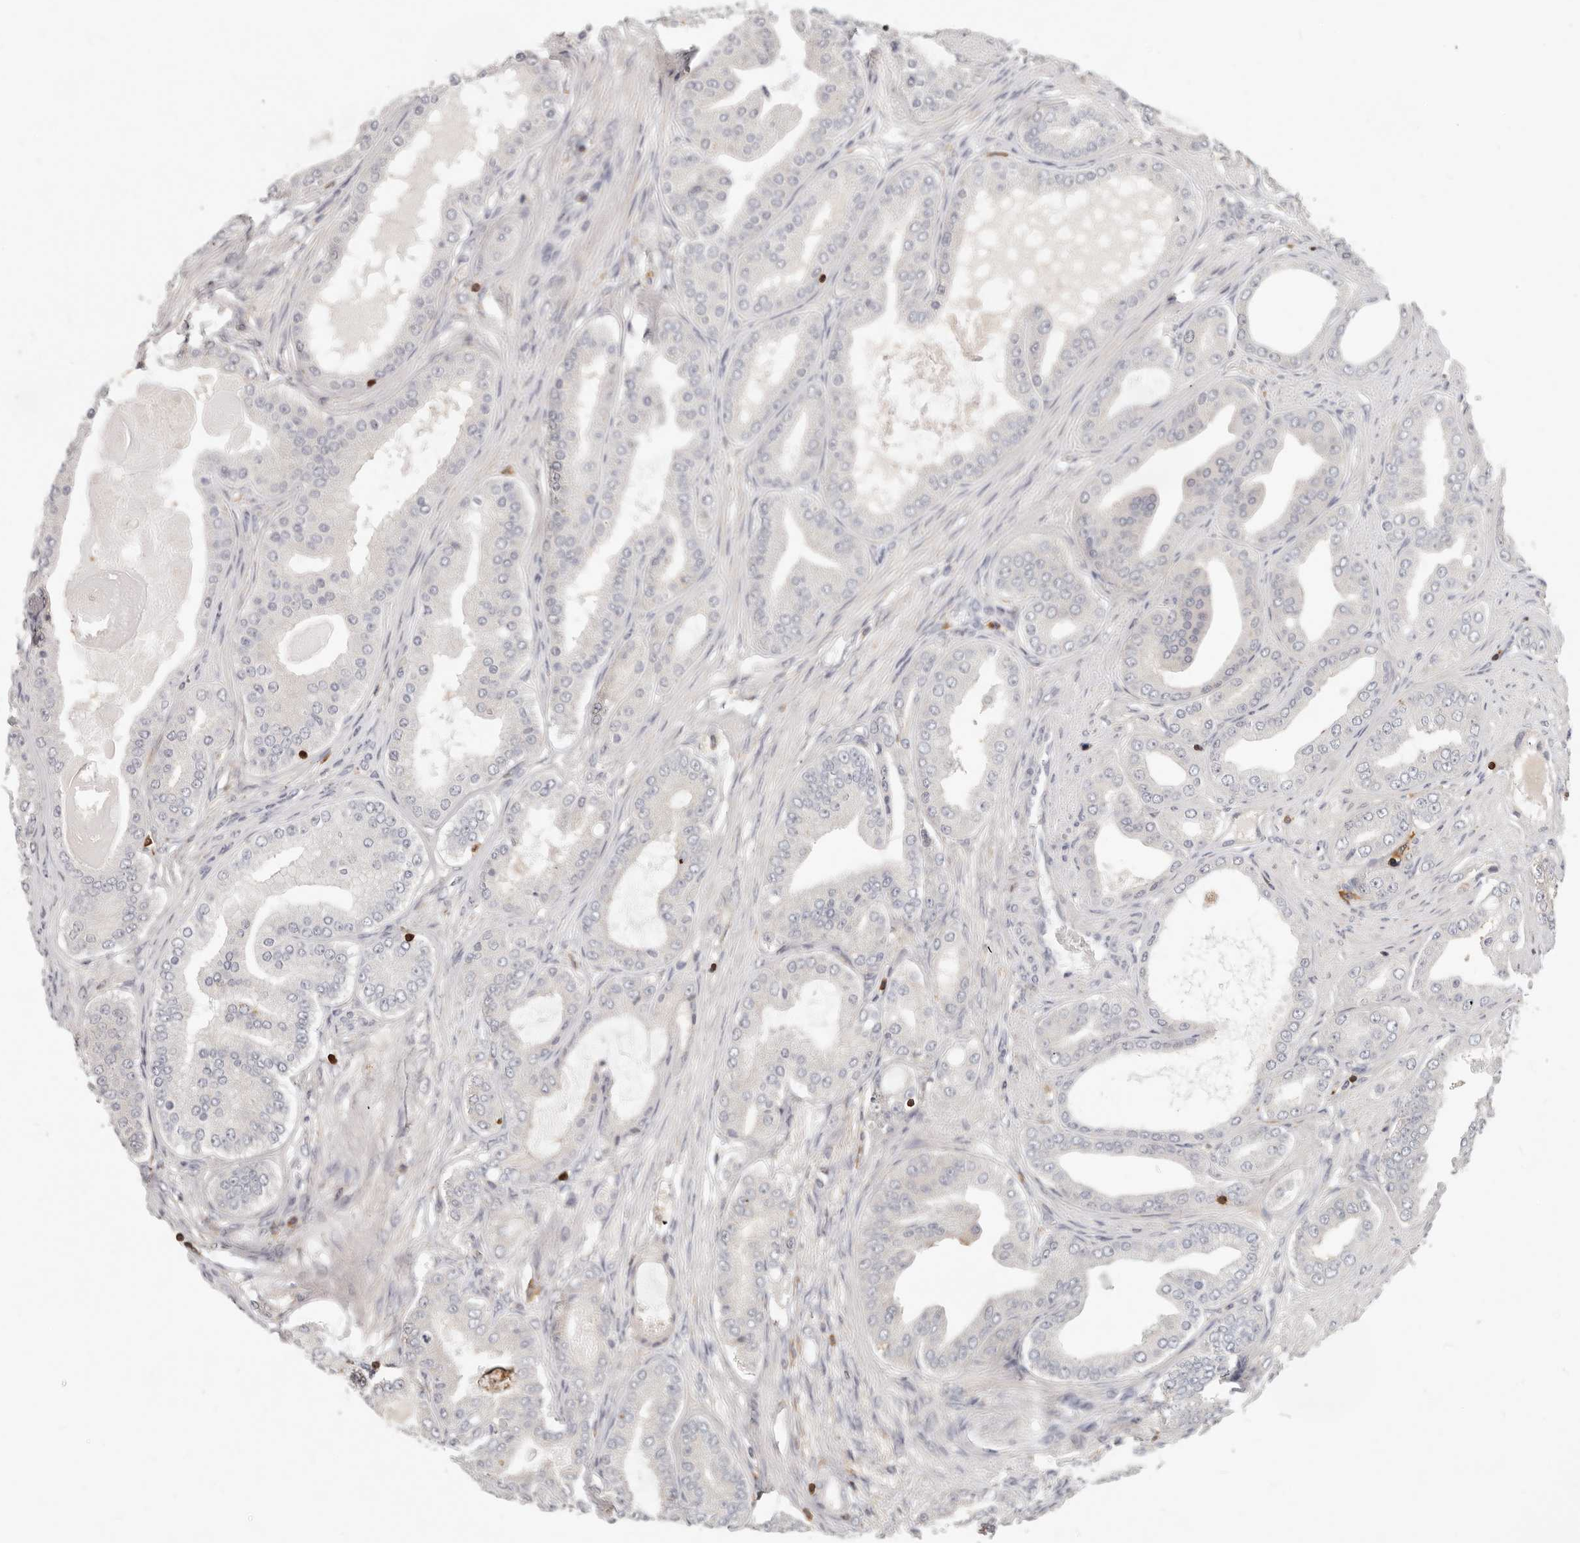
{"staining": {"intensity": "negative", "quantity": "none", "location": "none"}, "tissue": "prostate cancer", "cell_type": "Tumor cells", "image_type": "cancer", "snomed": [{"axis": "morphology", "description": "Adenocarcinoma, High grade"}, {"axis": "topography", "description": "Prostate"}], "caption": "A micrograph of human prostate adenocarcinoma (high-grade) is negative for staining in tumor cells.", "gene": "TMEM63B", "patient": {"sex": "male", "age": 60}}